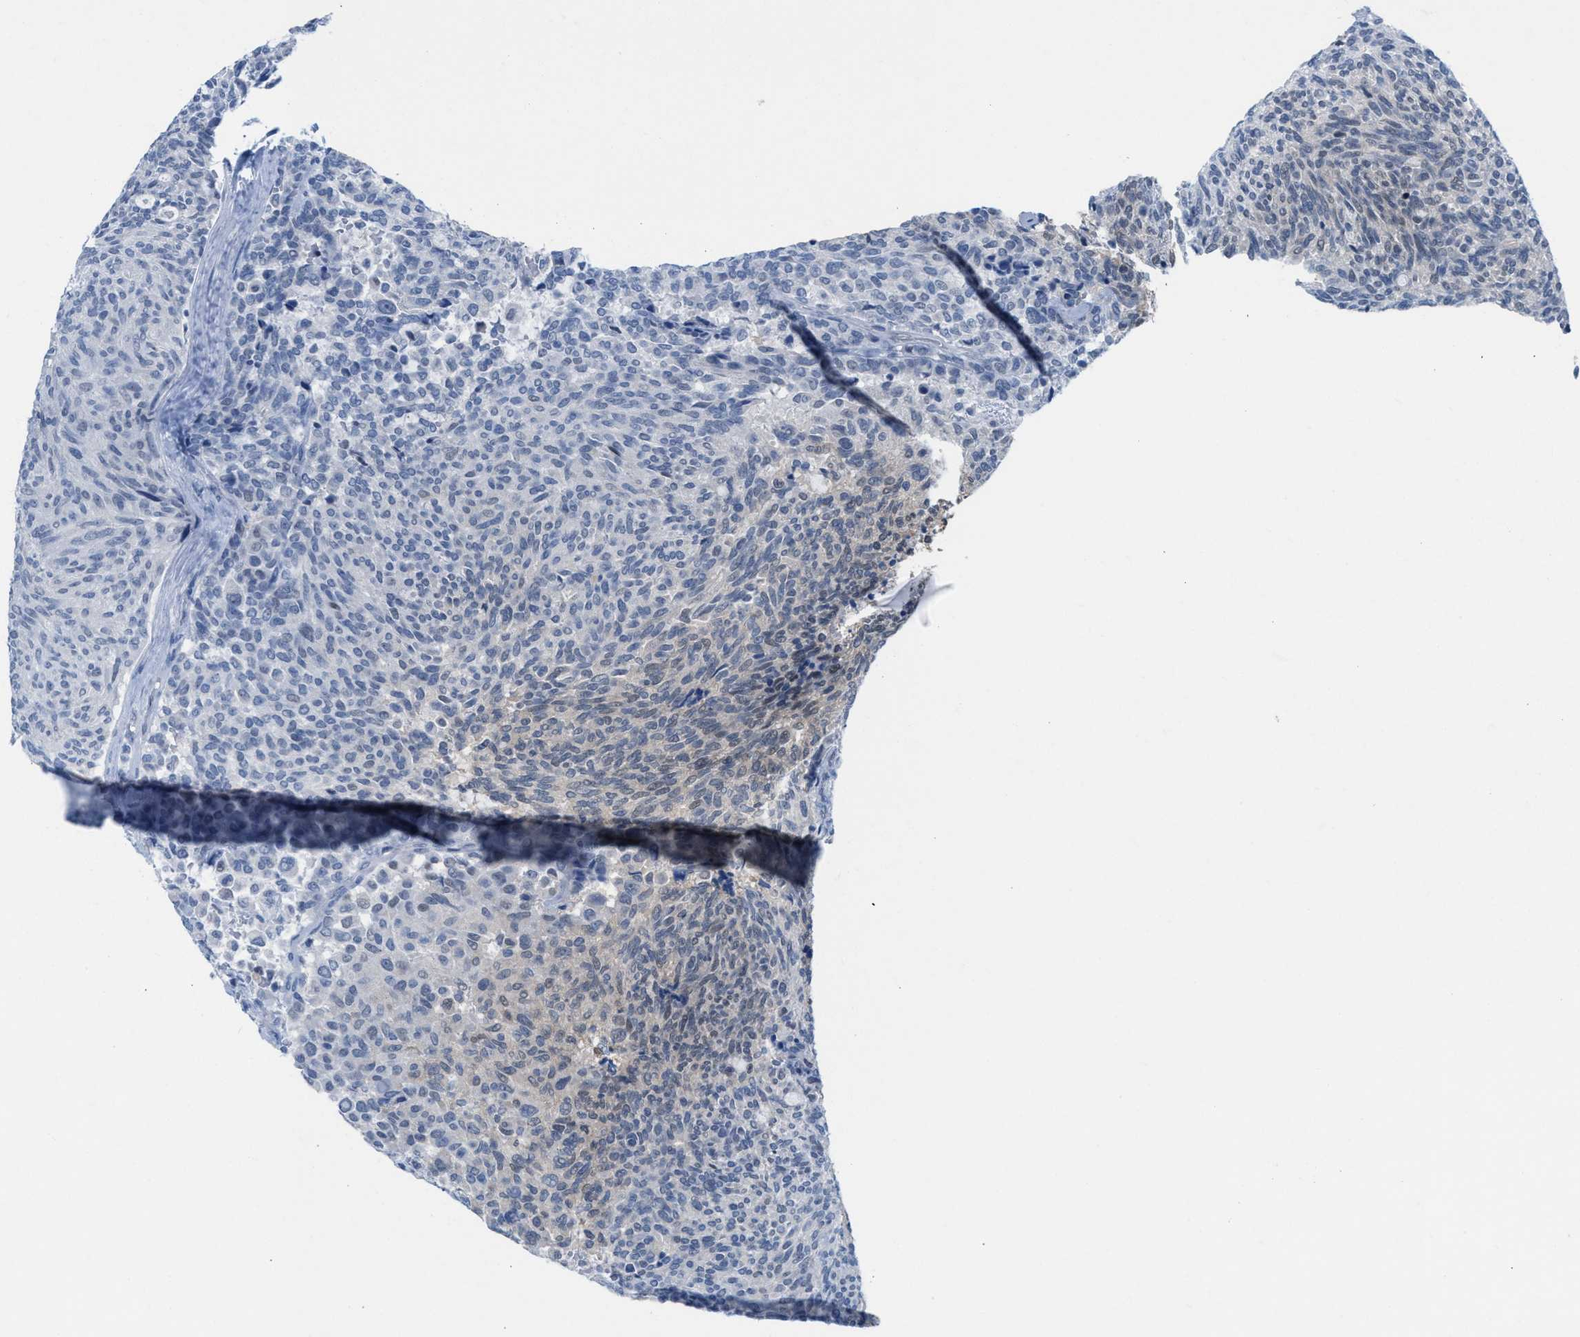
{"staining": {"intensity": "weak", "quantity": "<25%", "location": "cytoplasmic/membranous"}, "tissue": "carcinoid", "cell_type": "Tumor cells", "image_type": "cancer", "snomed": [{"axis": "morphology", "description": "Carcinoid, malignant, NOS"}, {"axis": "topography", "description": "Pancreas"}], "caption": "High magnification brightfield microscopy of carcinoid (malignant) stained with DAB (brown) and counterstained with hematoxylin (blue): tumor cells show no significant positivity. (DAB IHC with hematoxylin counter stain).", "gene": "PPM1D", "patient": {"sex": "female", "age": 54}}